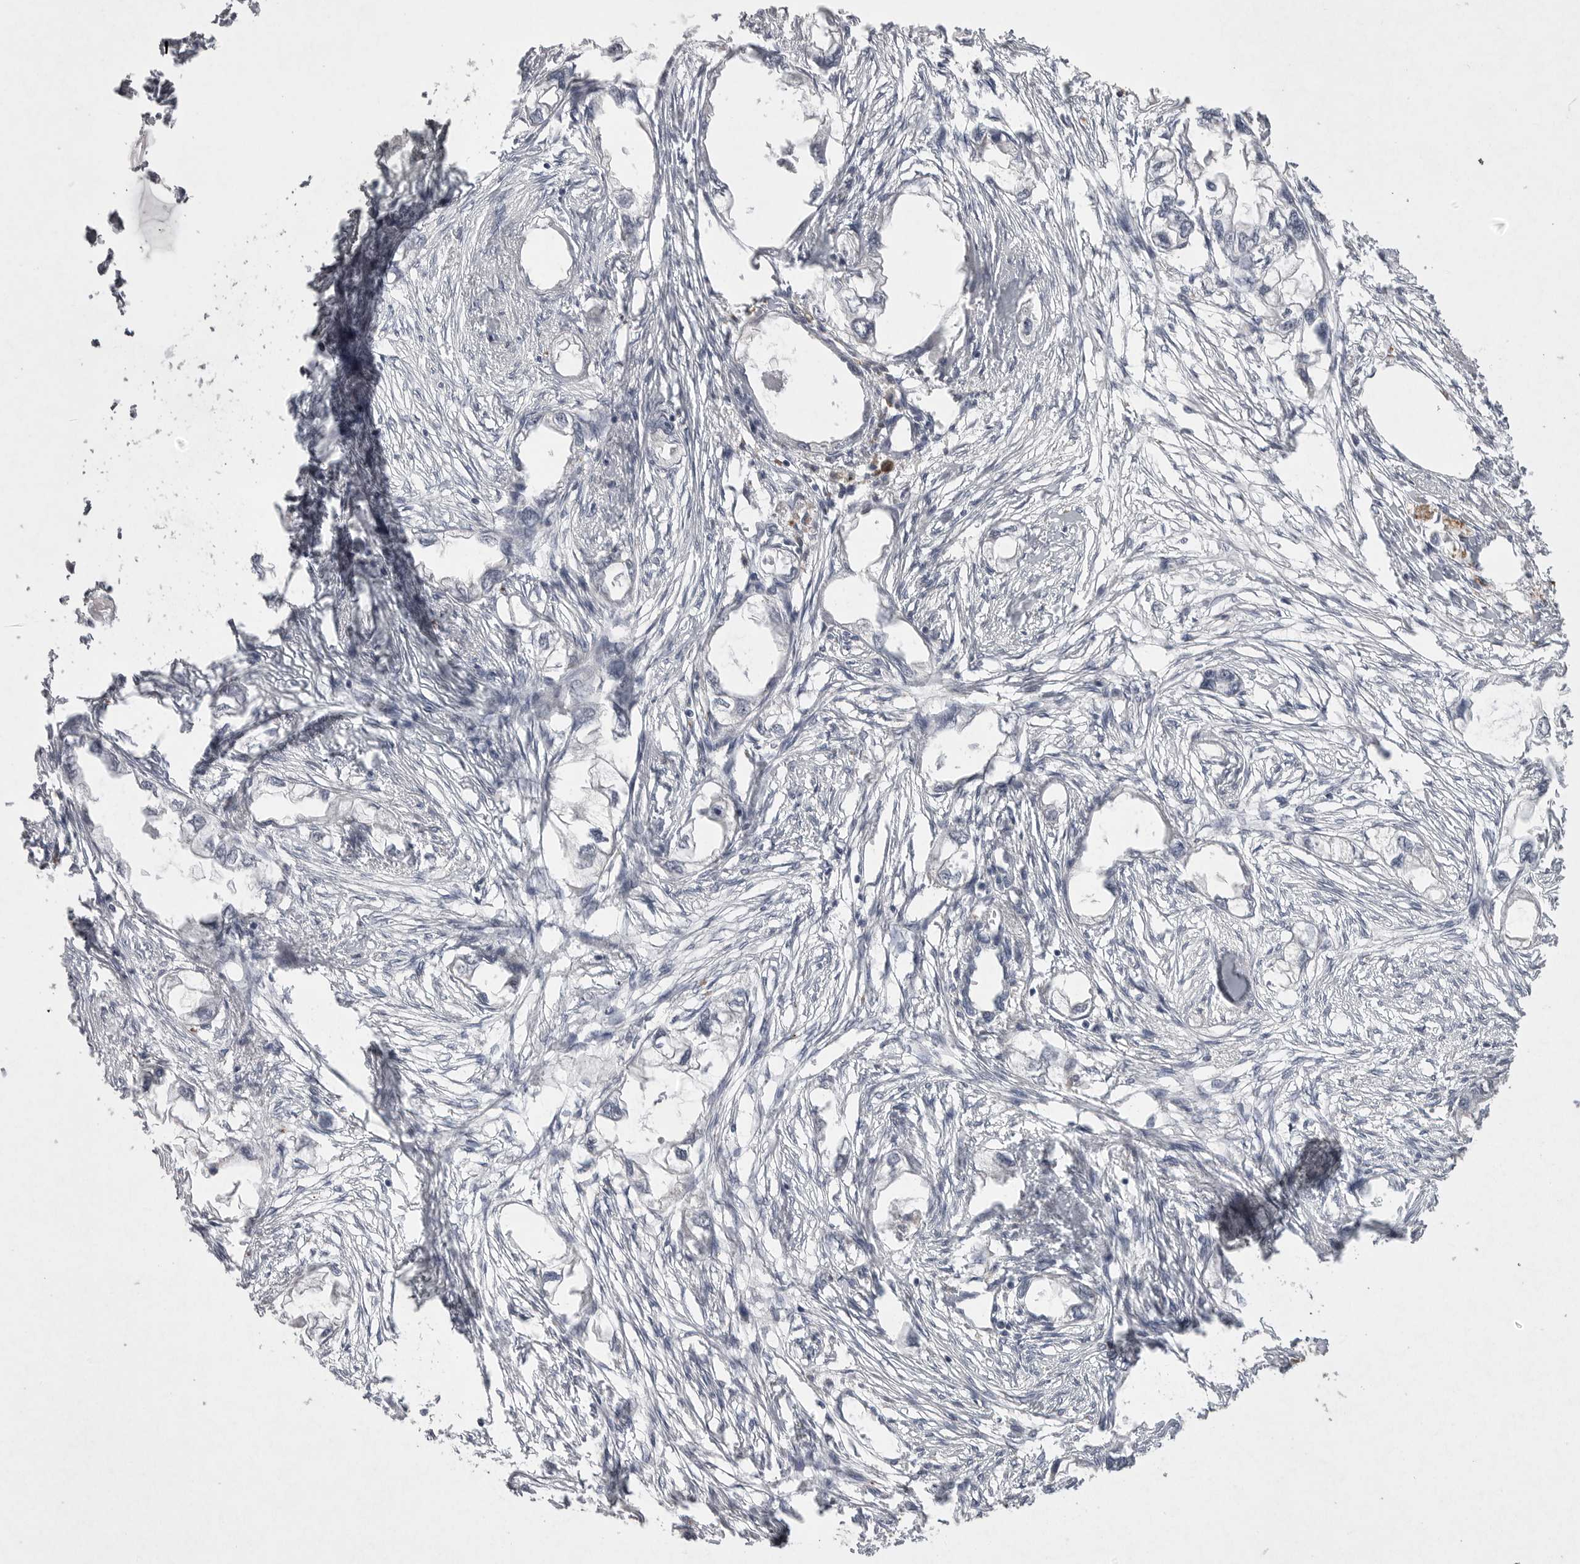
{"staining": {"intensity": "negative", "quantity": "none", "location": "none"}, "tissue": "endometrial cancer", "cell_type": "Tumor cells", "image_type": "cancer", "snomed": [{"axis": "morphology", "description": "Adenocarcinoma, NOS"}, {"axis": "morphology", "description": "Adenocarcinoma, metastatic, NOS"}, {"axis": "topography", "description": "Adipose tissue"}, {"axis": "topography", "description": "Endometrium"}], "caption": "This is a image of IHC staining of endometrial metastatic adenocarcinoma, which shows no staining in tumor cells. (Brightfield microscopy of DAB immunohistochemistry (IHC) at high magnification).", "gene": "VANGL2", "patient": {"sex": "female", "age": 67}}